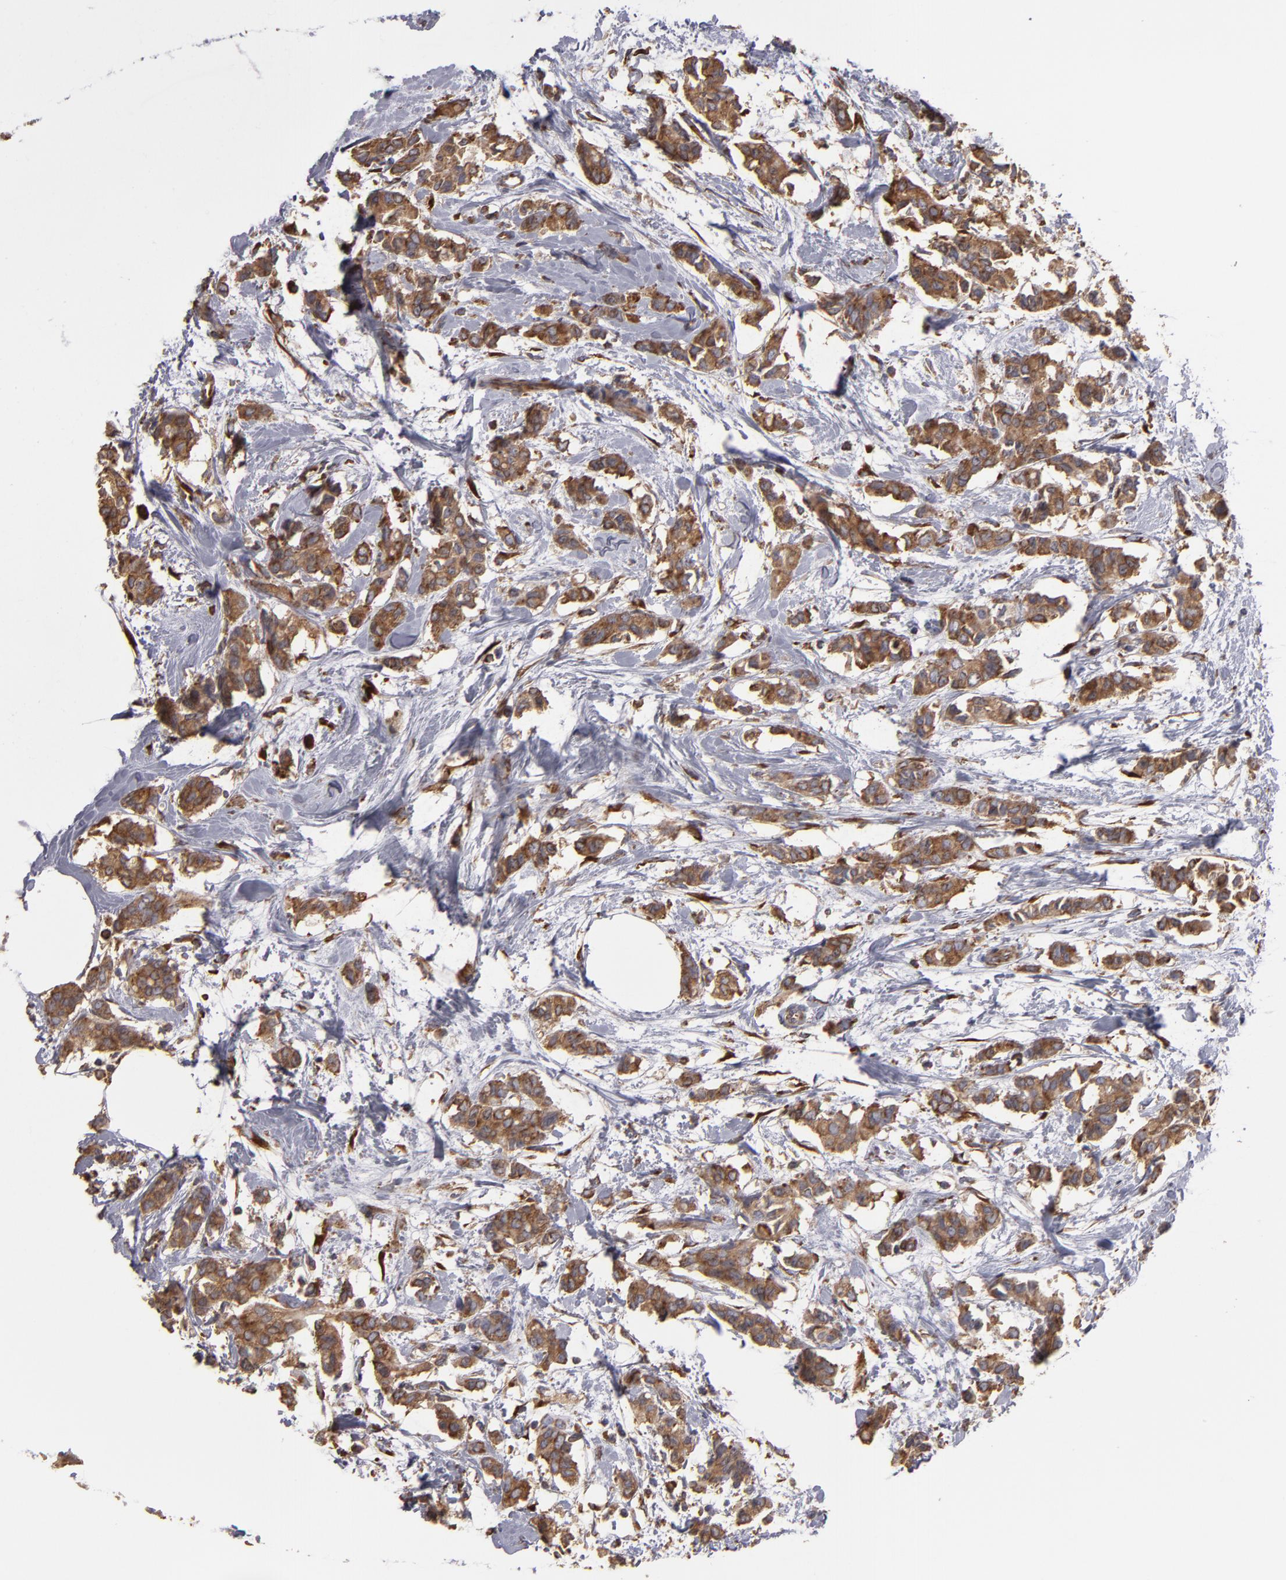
{"staining": {"intensity": "moderate", "quantity": ">75%", "location": "cytoplasmic/membranous"}, "tissue": "breast cancer", "cell_type": "Tumor cells", "image_type": "cancer", "snomed": [{"axis": "morphology", "description": "Duct carcinoma"}, {"axis": "topography", "description": "Breast"}], "caption": "High-power microscopy captured an IHC image of breast cancer, revealing moderate cytoplasmic/membranous staining in approximately >75% of tumor cells. Using DAB (brown) and hematoxylin (blue) stains, captured at high magnification using brightfield microscopy.", "gene": "SND1", "patient": {"sex": "female", "age": 84}}